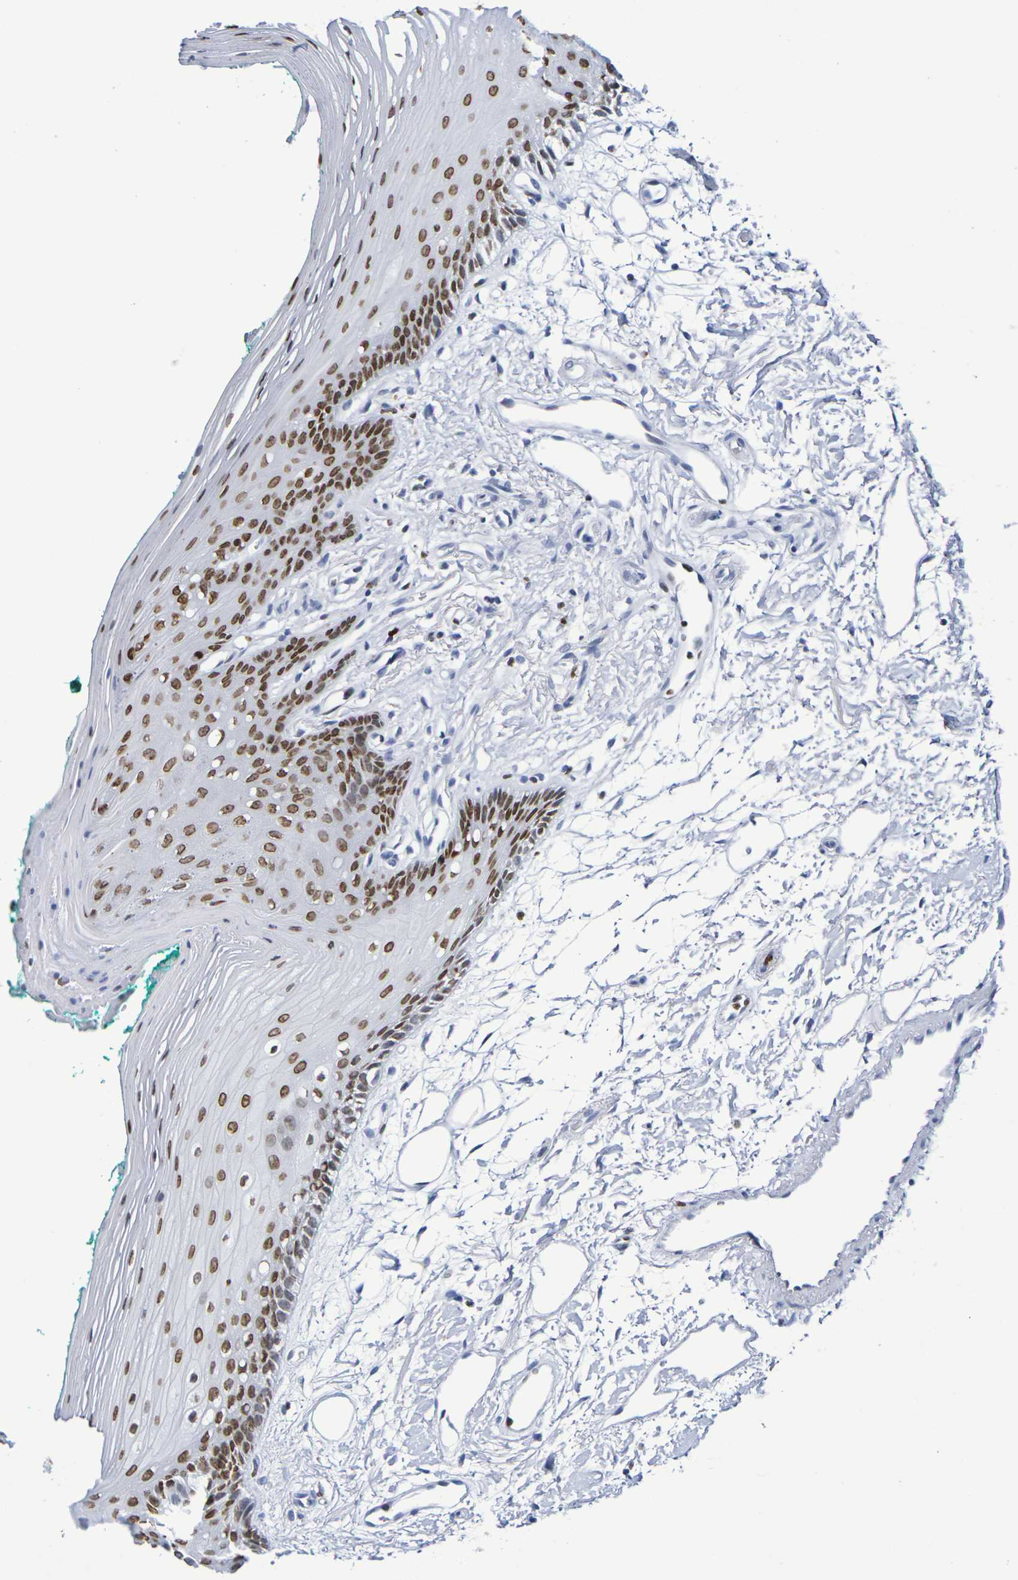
{"staining": {"intensity": "moderate", "quantity": ">75%", "location": "nuclear"}, "tissue": "oral mucosa", "cell_type": "Squamous epithelial cells", "image_type": "normal", "snomed": [{"axis": "morphology", "description": "Normal tissue, NOS"}, {"axis": "topography", "description": "Skeletal muscle"}, {"axis": "topography", "description": "Oral tissue"}, {"axis": "topography", "description": "Peripheral nerve tissue"}], "caption": "Oral mucosa stained with immunohistochemistry (IHC) reveals moderate nuclear staining in about >75% of squamous epithelial cells.", "gene": "H1", "patient": {"sex": "female", "age": 84}}